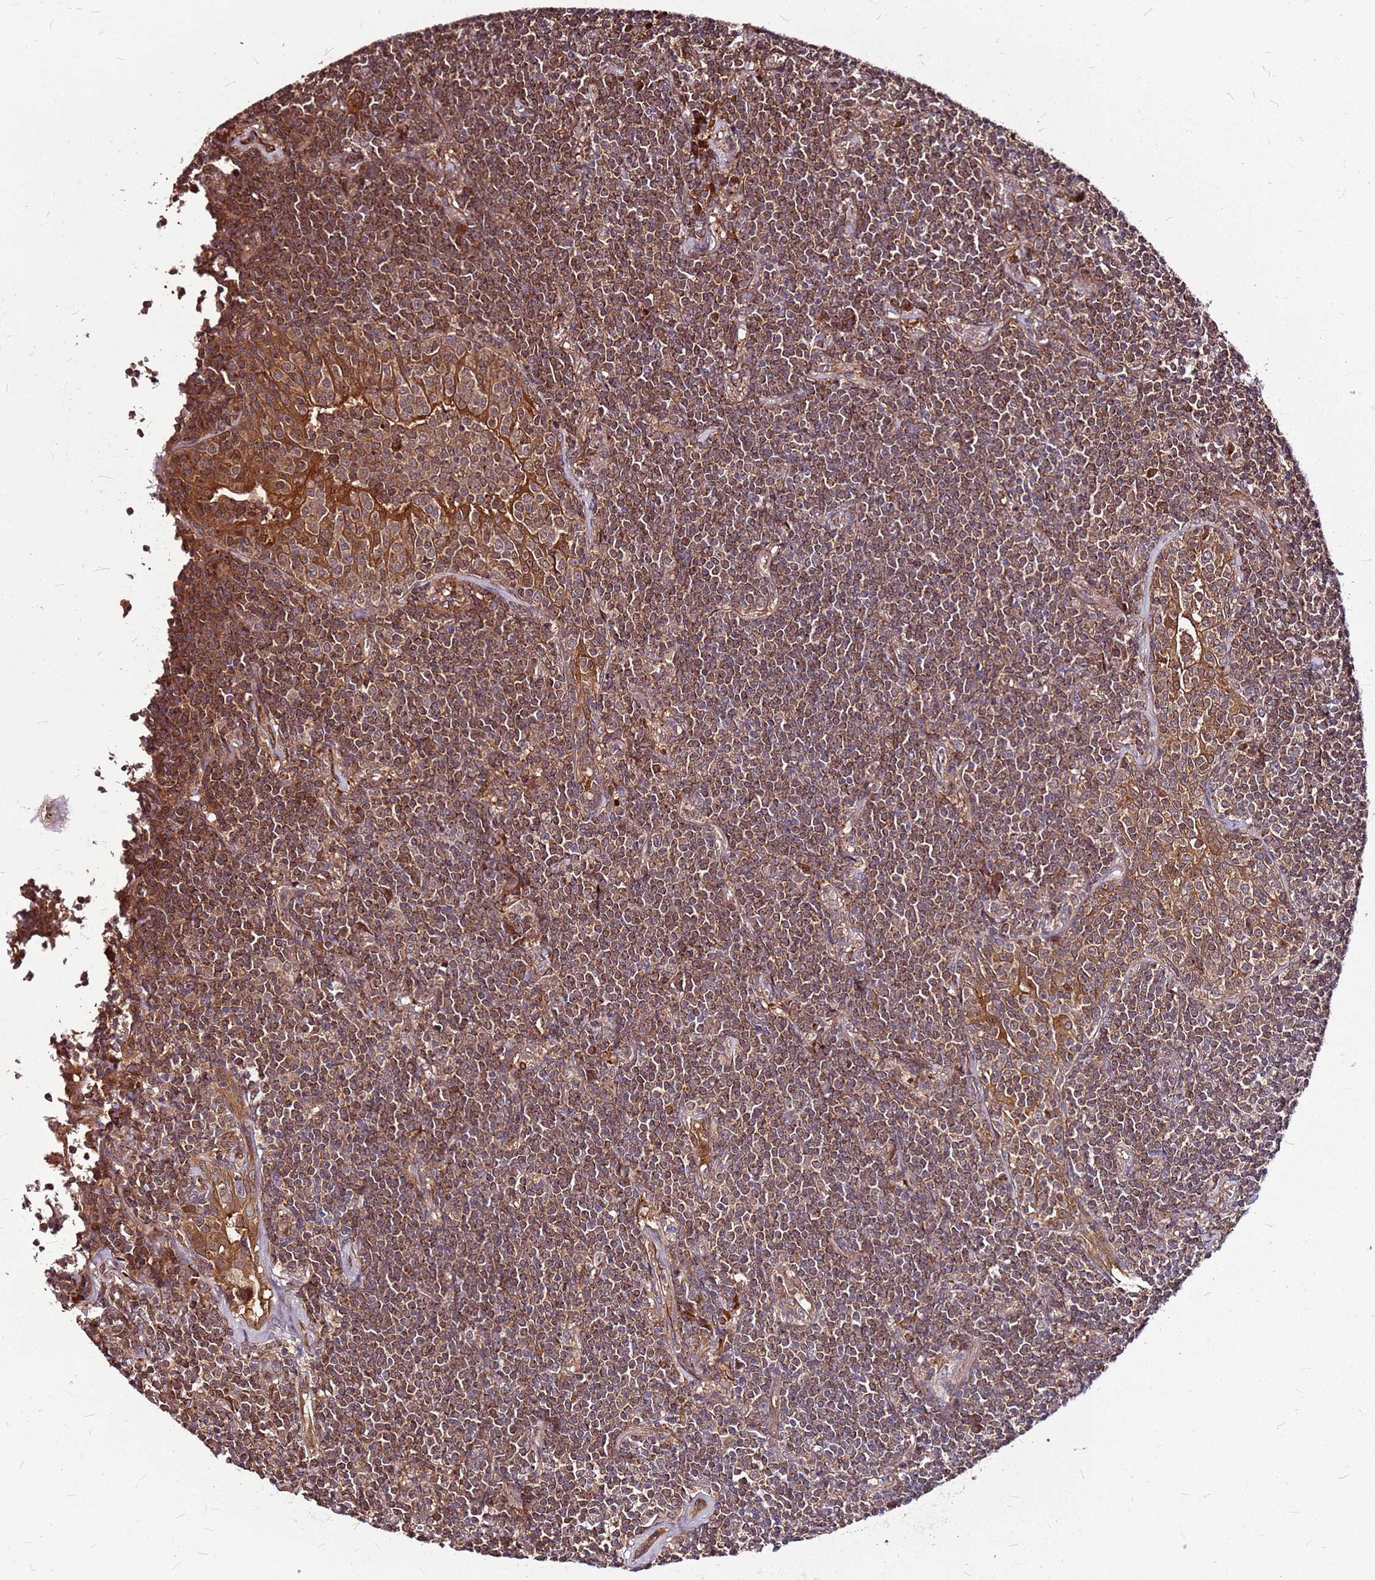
{"staining": {"intensity": "moderate", "quantity": ">75%", "location": "cytoplasmic/membranous"}, "tissue": "lymphoma", "cell_type": "Tumor cells", "image_type": "cancer", "snomed": [{"axis": "morphology", "description": "Malignant lymphoma, non-Hodgkin's type, Low grade"}, {"axis": "topography", "description": "Lung"}], "caption": "This histopathology image shows immunohistochemistry (IHC) staining of human malignant lymphoma, non-Hodgkin's type (low-grade), with medium moderate cytoplasmic/membranous positivity in approximately >75% of tumor cells.", "gene": "LYPLAL1", "patient": {"sex": "female", "age": 71}}